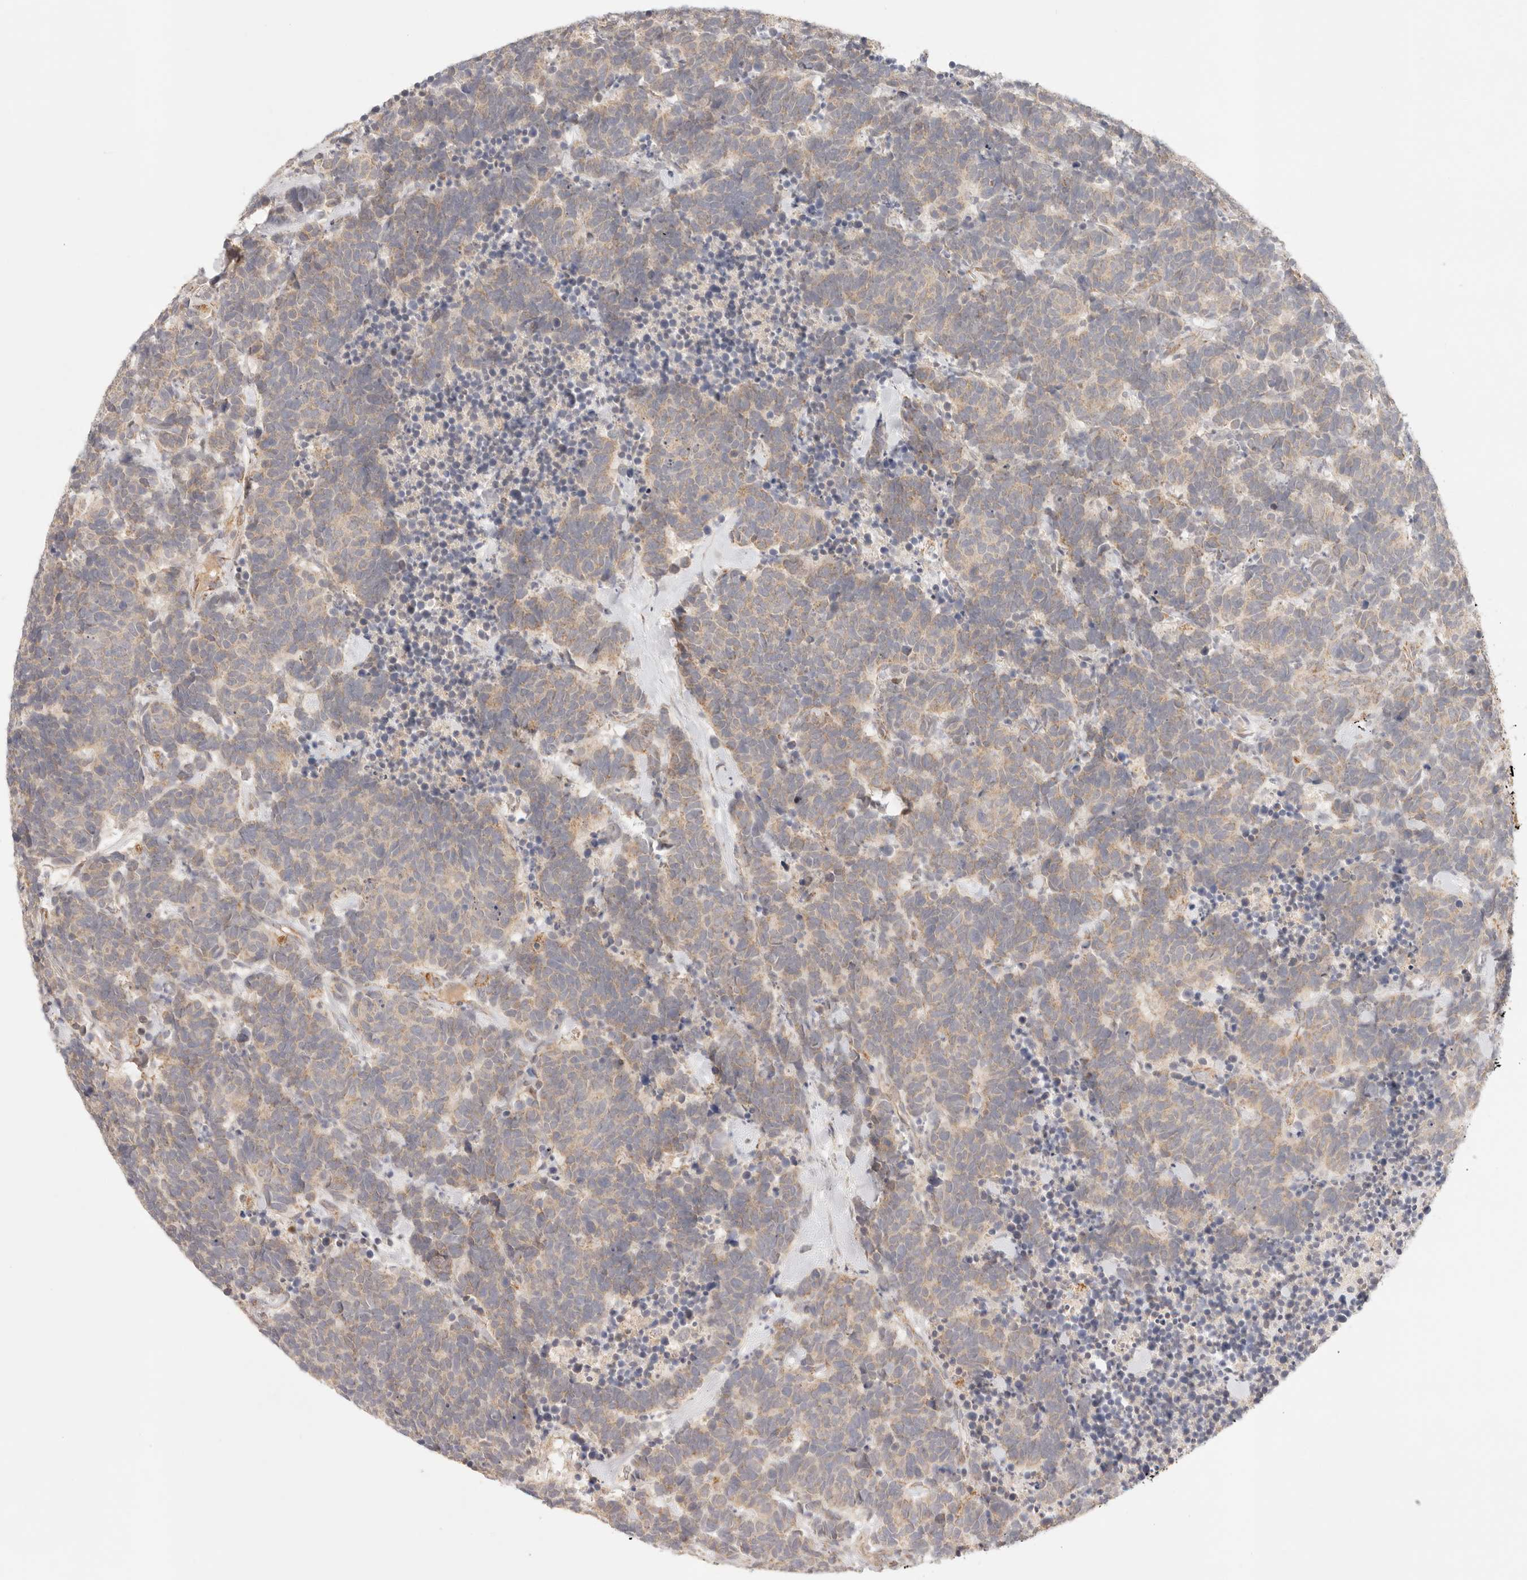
{"staining": {"intensity": "weak", "quantity": "25%-75%", "location": "cytoplasmic/membranous"}, "tissue": "carcinoid", "cell_type": "Tumor cells", "image_type": "cancer", "snomed": [{"axis": "morphology", "description": "Carcinoma, NOS"}, {"axis": "morphology", "description": "Carcinoid, malignant, NOS"}, {"axis": "topography", "description": "Urinary bladder"}], "caption": "The image shows staining of carcinoid (malignant), revealing weak cytoplasmic/membranous protein positivity (brown color) within tumor cells. (DAB IHC, brown staining for protein, blue staining for nuclei).", "gene": "COA6", "patient": {"sex": "male", "age": 57}}